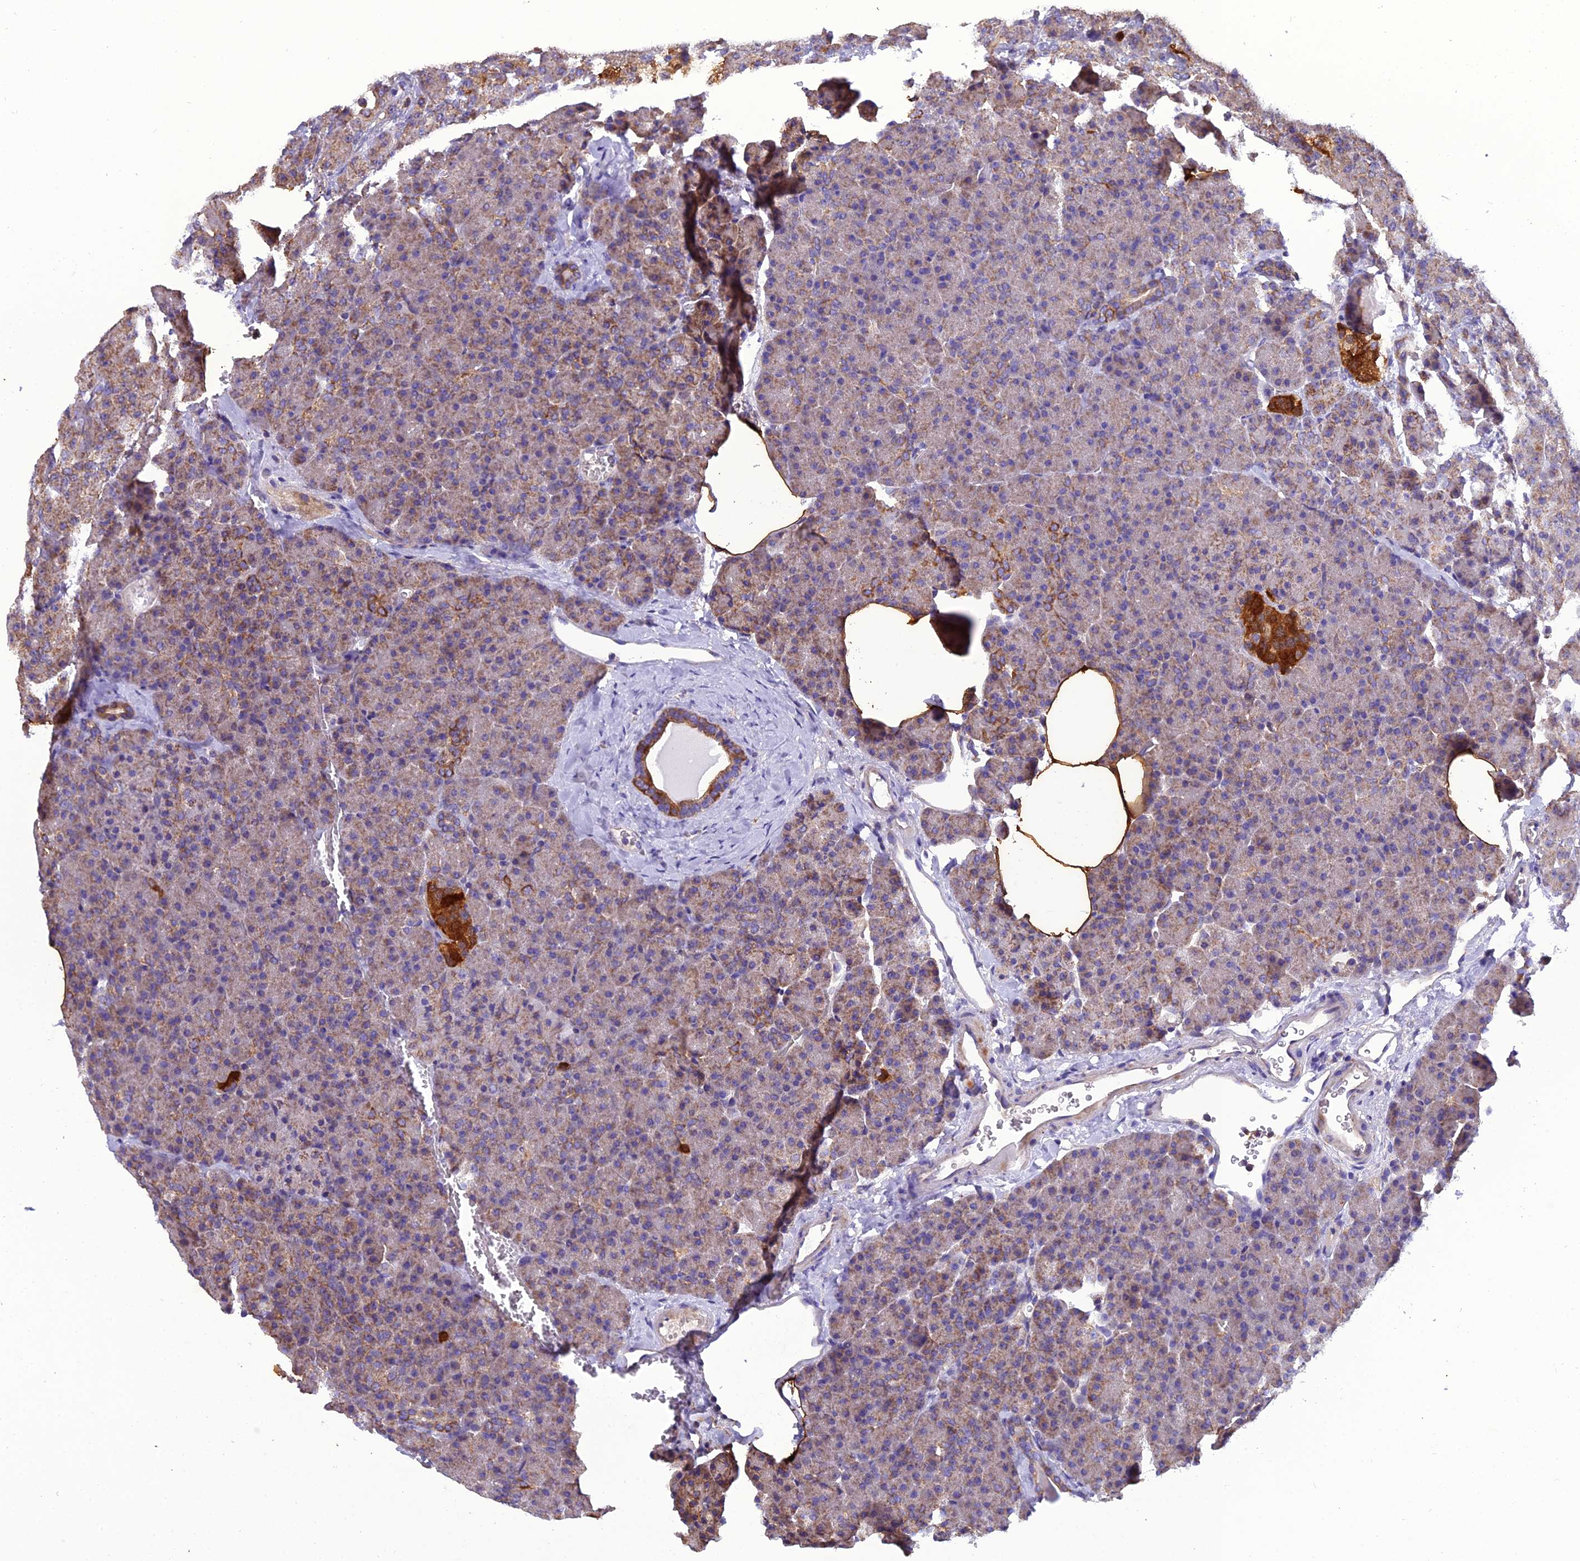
{"staining": {"intensity": "moderate", "quantity": "25%-75%", "location": "cytoplasmic/membranous"}, "tissue": "pancreas", "cell_type": "Exocrine glandular cells", "image_type": "normal", "snomed": [{"axis": "morphology", "description": "Normal tissue, NOS"}, {"axis": "morphology", "description": "Carcinoid, malignant, NOS"}, {"axis": "topography", "description": "Pancreas"}], "caption": "Protein staining displays moderate cytoplasmic/membranous expression in about 25%-75% of exocrine glandular cells in benign pancreas.", "gene": "GPD1", "patient": {"sex": "female", "age": 35}}